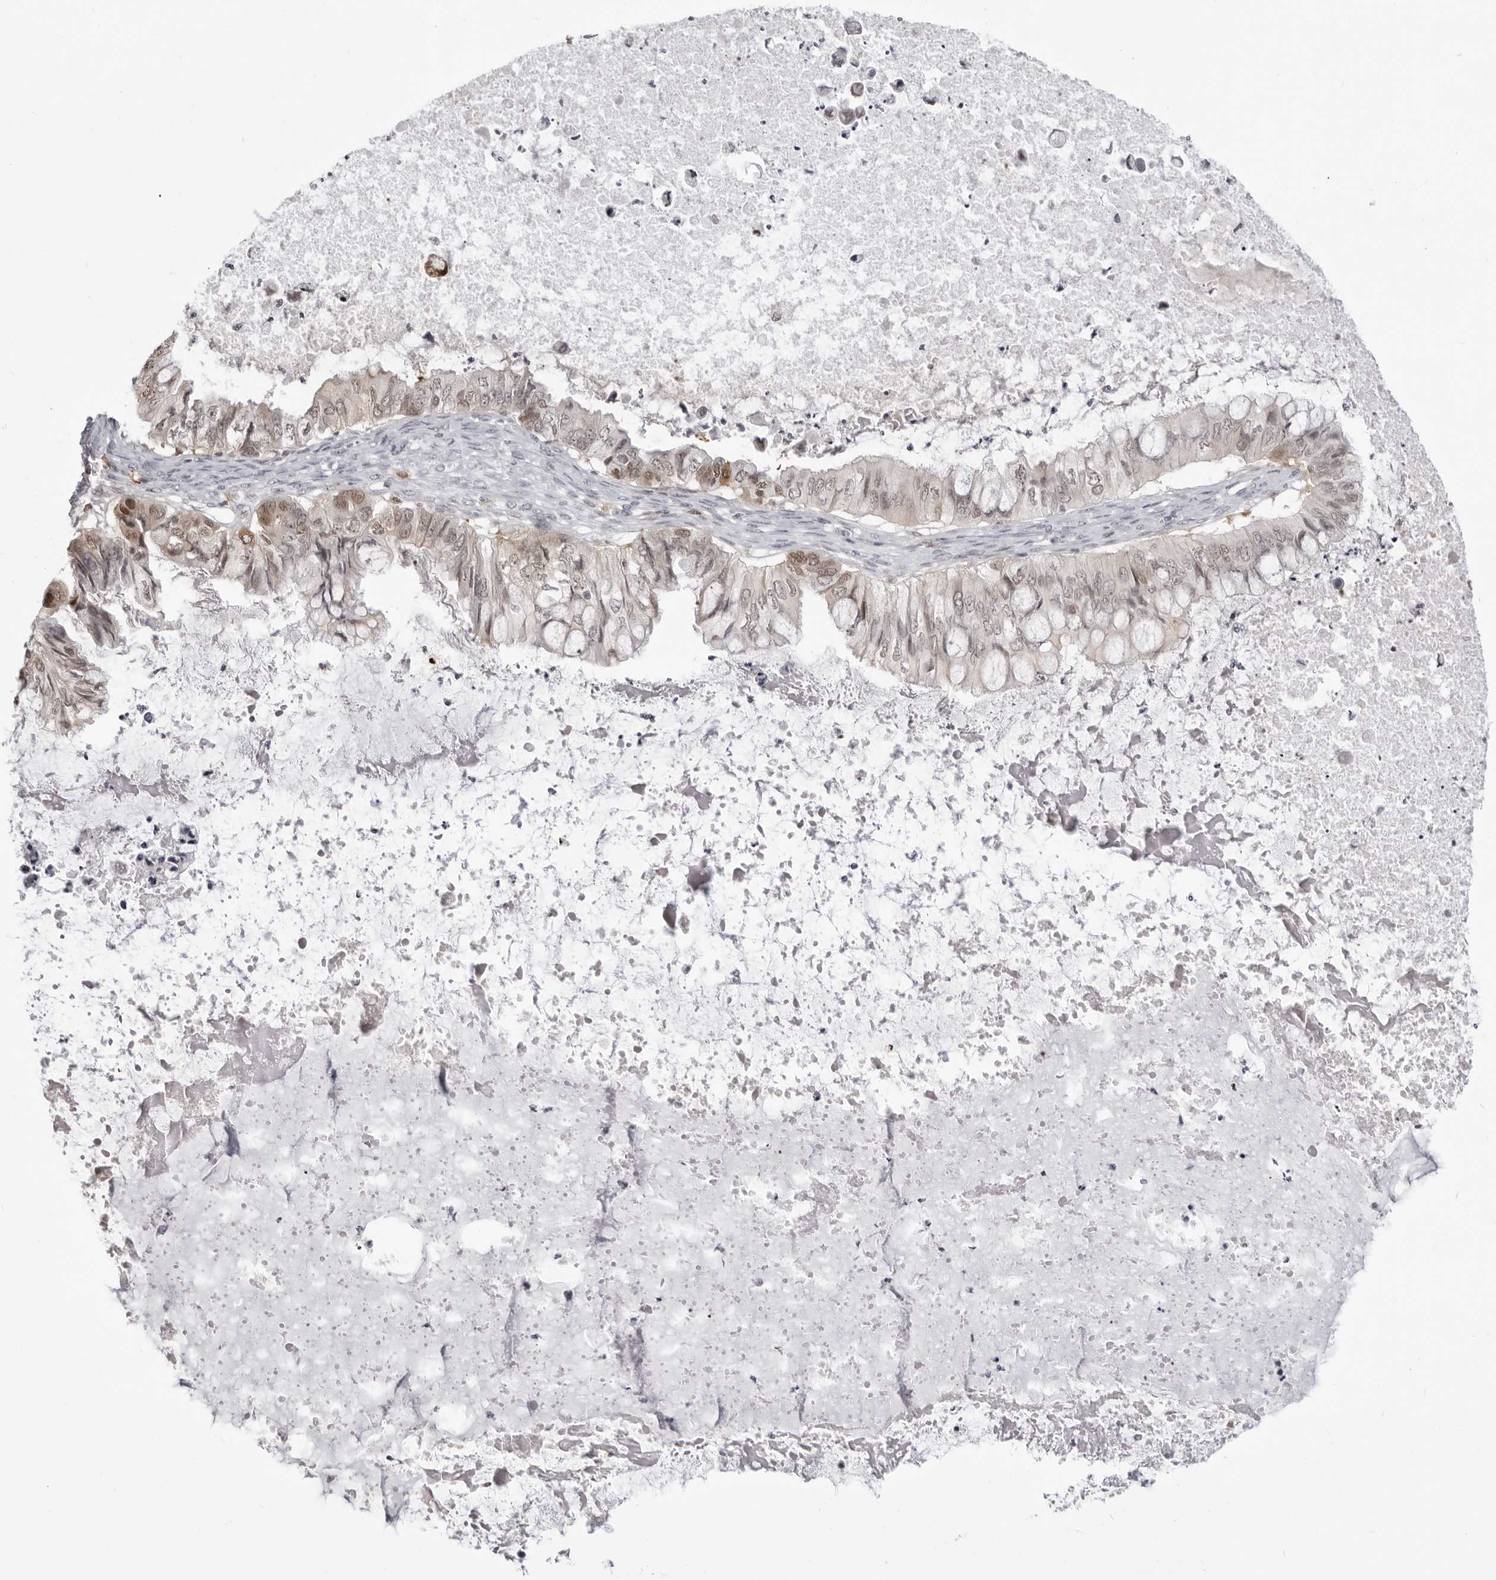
{"staining": {"intensity": "moderate", "quantity": "<25%", "location": "nuclear"}, "tissue": "ovarian cancer", "cell_type": "Tumor cells", "image_type": "cancer", "snomed": [{"axis": "morphology", "description": "Cystadenocarcinoma, mucinous, NOS"}, {"axis": "topography", "description": "Ovary"}], "caption": "Ovarian mucinous cystadenocarcinoma stained for a protein shows moderate nuclear positivity in tumor cells. (Stains: DAB (3,3'-diaminobenzidine) in brown, nuclei in blue, Microscopy: brightfield microscopy at high magnification).", "gene": "SRGAP2", "patient": {"sex": "female", "age": 80}}